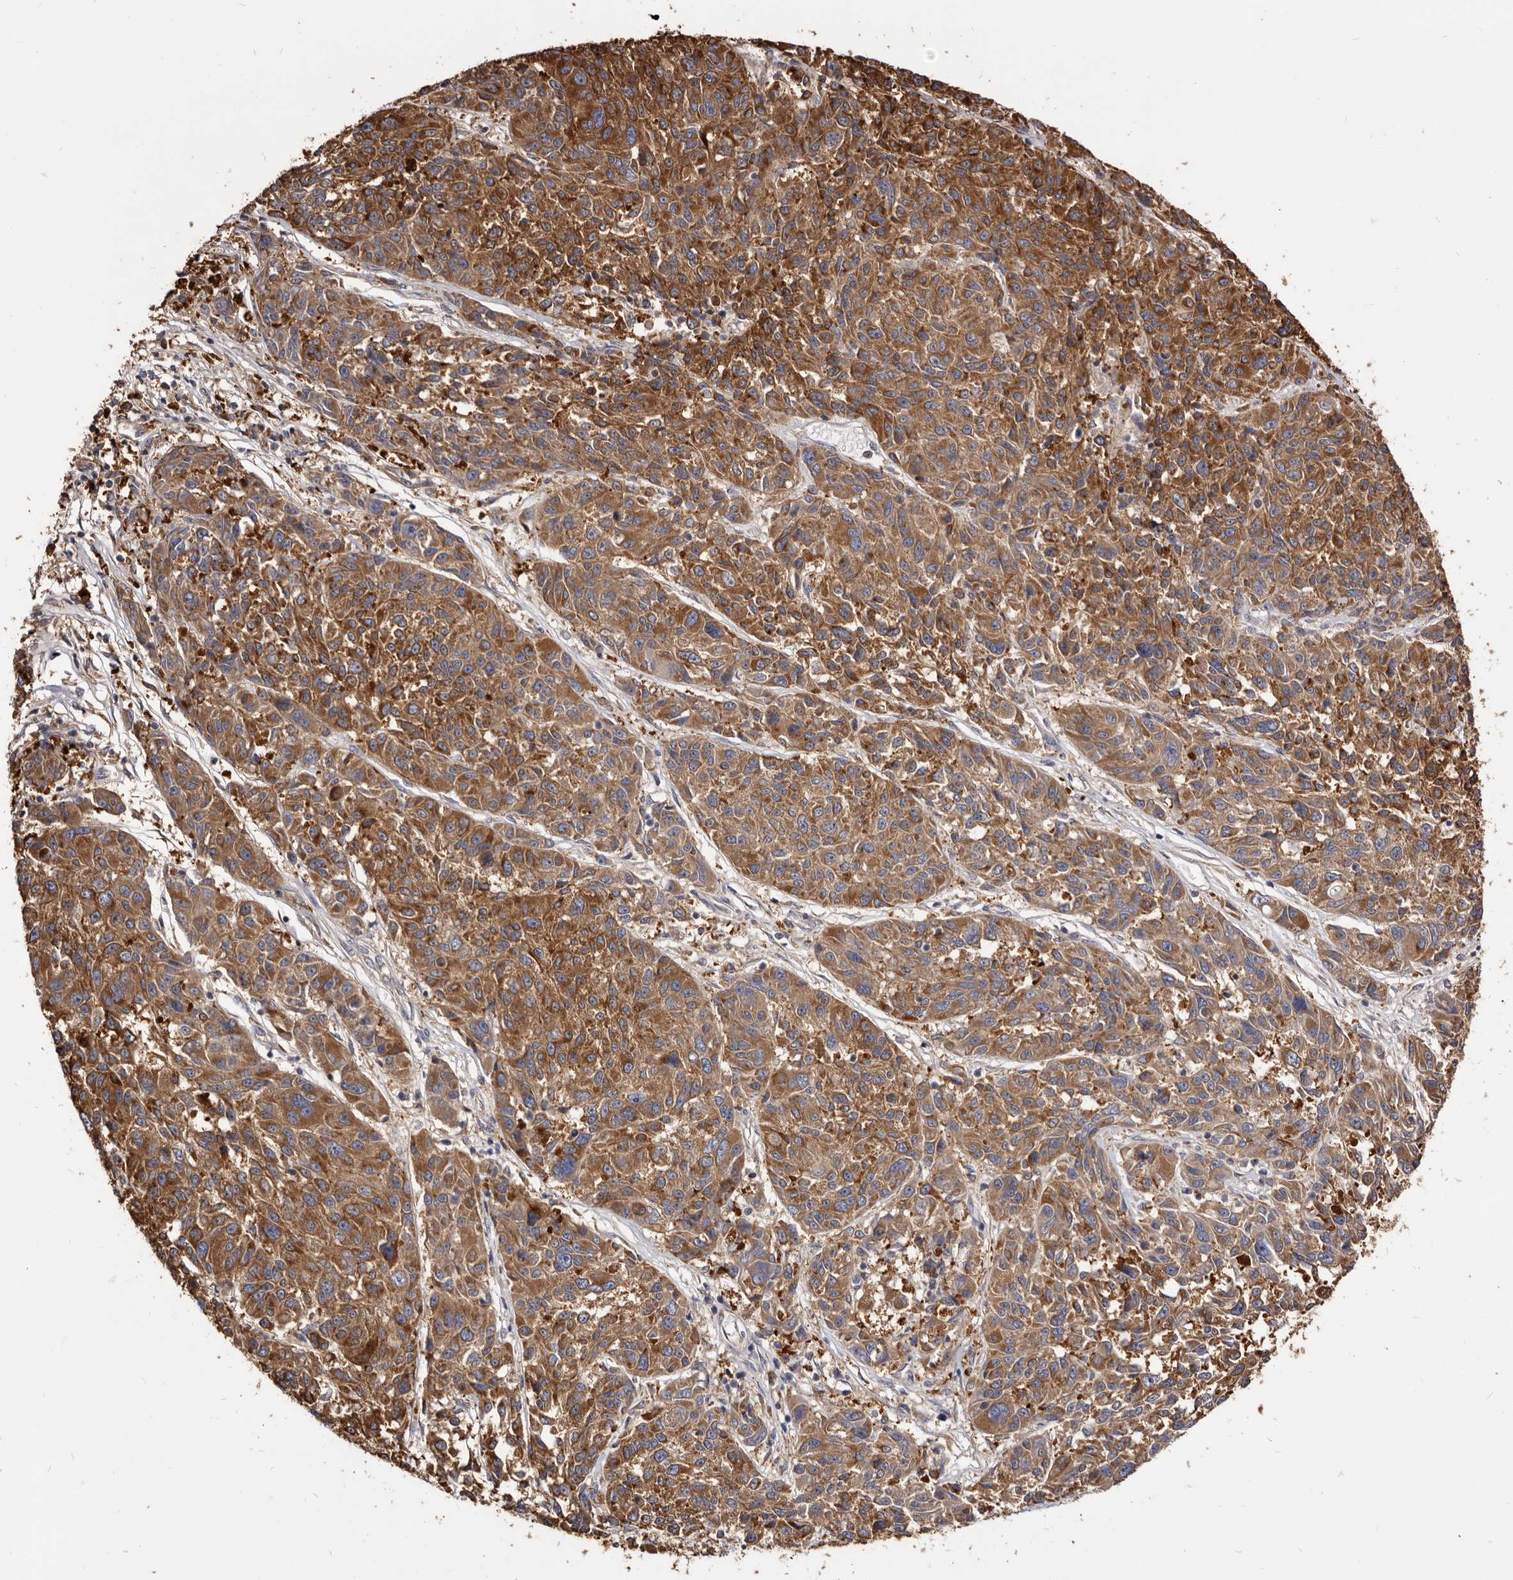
{"staining": {"intensity": "strong", "quantity": ">75%", "location": "cytoplasmic/membranous"}, "tissue": "melanoma", "cell_type": "Tumor cells", "image_type": "cancer", "snomed": [{"axis": "morphology", "description": "Malignant melanoma, NOS"}, {"axis": "topography", "description": "Skin"}], "caption": "Malignant melanoma stained for a protein reveals strong cytoplasmic/membranous positivity in tumor cells.", "gene": "TPD52", "patient": {"sex": "male", "age": 53}}